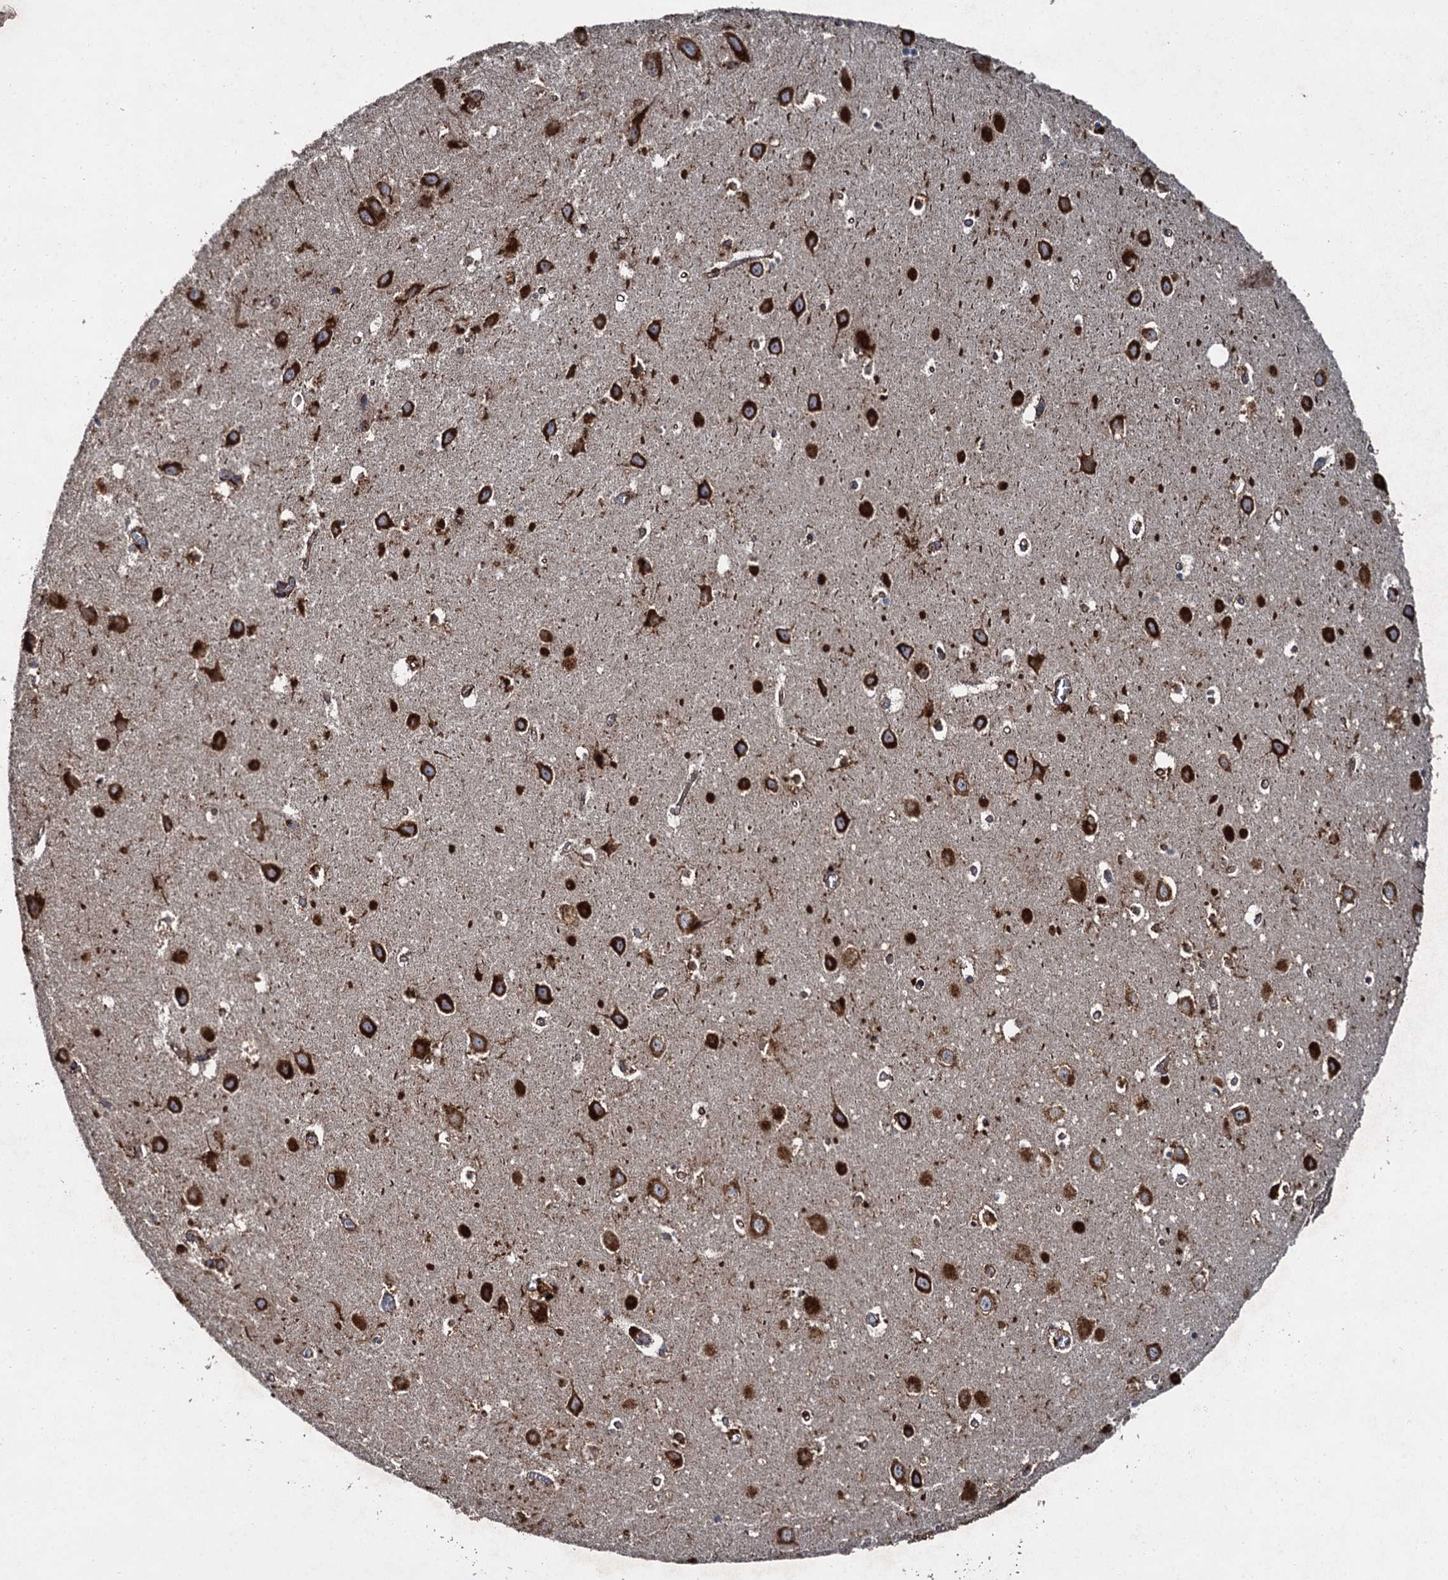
{"staining": {"intensity": "strong", "quantity": ">75%", "location": "cytoplasmic/membranous"}, "tissue": "hippocampus", "cell_type": "Glial cells", "image_type": "normal", "snomed": [{"axis": "morphology", "description": "Normal tissue, NOS"}, {"axis": "topography", "description": "Hippocampus"}], "caption": "Hippocampus stained with DAB (3,3'-diaminobenzidine) IHC shows high levels of strong cytoplasmic/membranous staining in approximately >75% of glial cells.", "gene": "GBA1", "patient": {"sex": "female", "age": 64}}